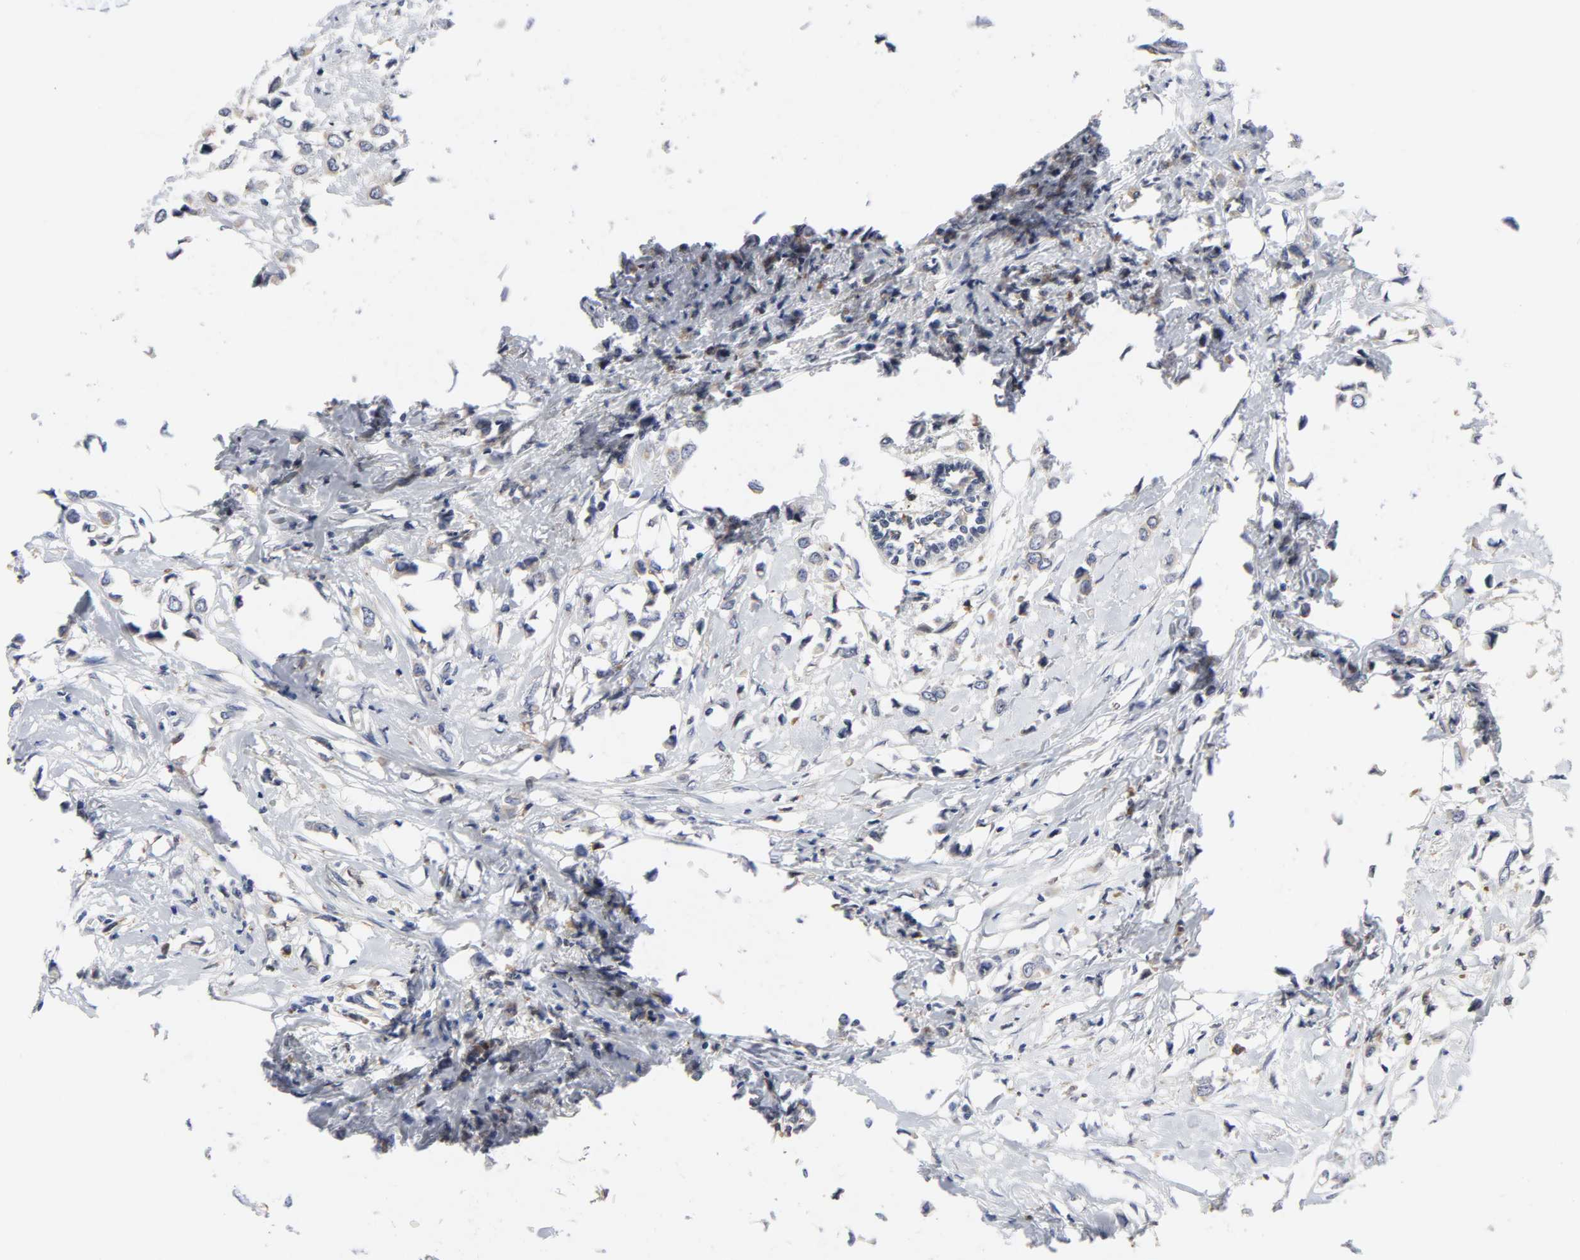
{"staining": {"intensity": "weak", "quantity": "25%-75%", "location": "cytoplasmic/membranous"}, "tissue": "breast cancer", "cell_type": "Tumor cells", "image_type": "cancer", "snomed": [{"axis": "morphology", "description": "Lobular carcinoma"}, {"axis": "topography", "description": "Breast"}], "caption": "Immunohistochemistry of human breast lobular carcinoma exhibits low levels of weak cytoplasmic/membranous expression in approximately 25%-75% of tumor cells. (Brightfield microscopy of DAB IHC at high magnification).", "gene": "HCK", "patient": {"sex": "female", "age": 51}}